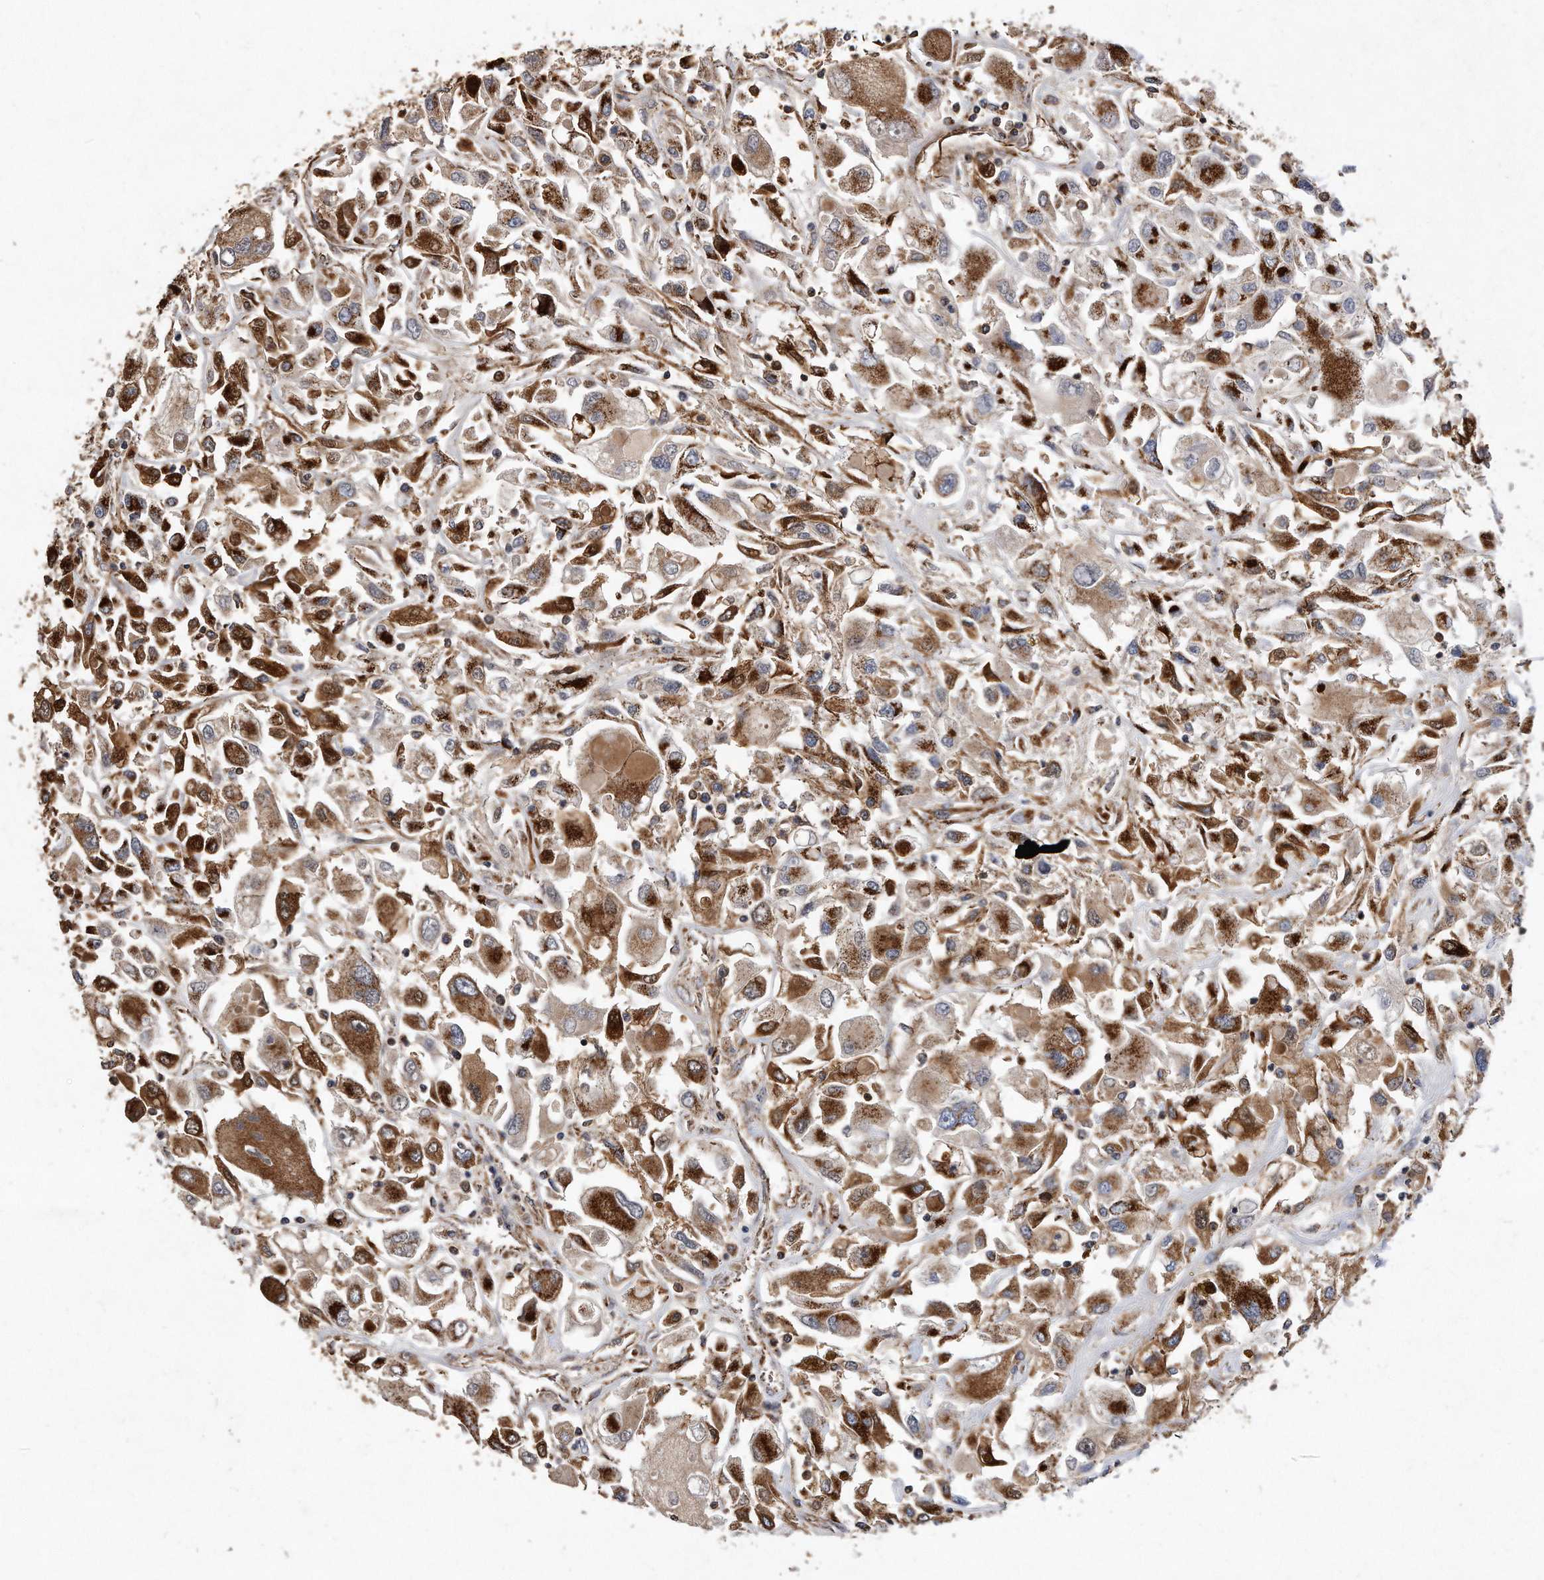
{"staining": {"intensity": "moderate", "quantity": ">75%", "location": "cytoplasmic/membranous"}, "tissue": "renal cancer", "cell_type": "Tumor cells", "image_type": "cancer", "snomed": [{"axis": "morphology", "description": "Adenocarcinoma, NOS"}, {"axis": "topography", "description": "Kidney"}], "caption": "A micrograph of human adenocarcinoma (renal) stained for a protein displays moderate cytoplasmic/membranous brown staining in tumor cells. Nuclei are stained in blue.", "gene": "PPP5C", "patient": {"sex": "female", "age": 52}}